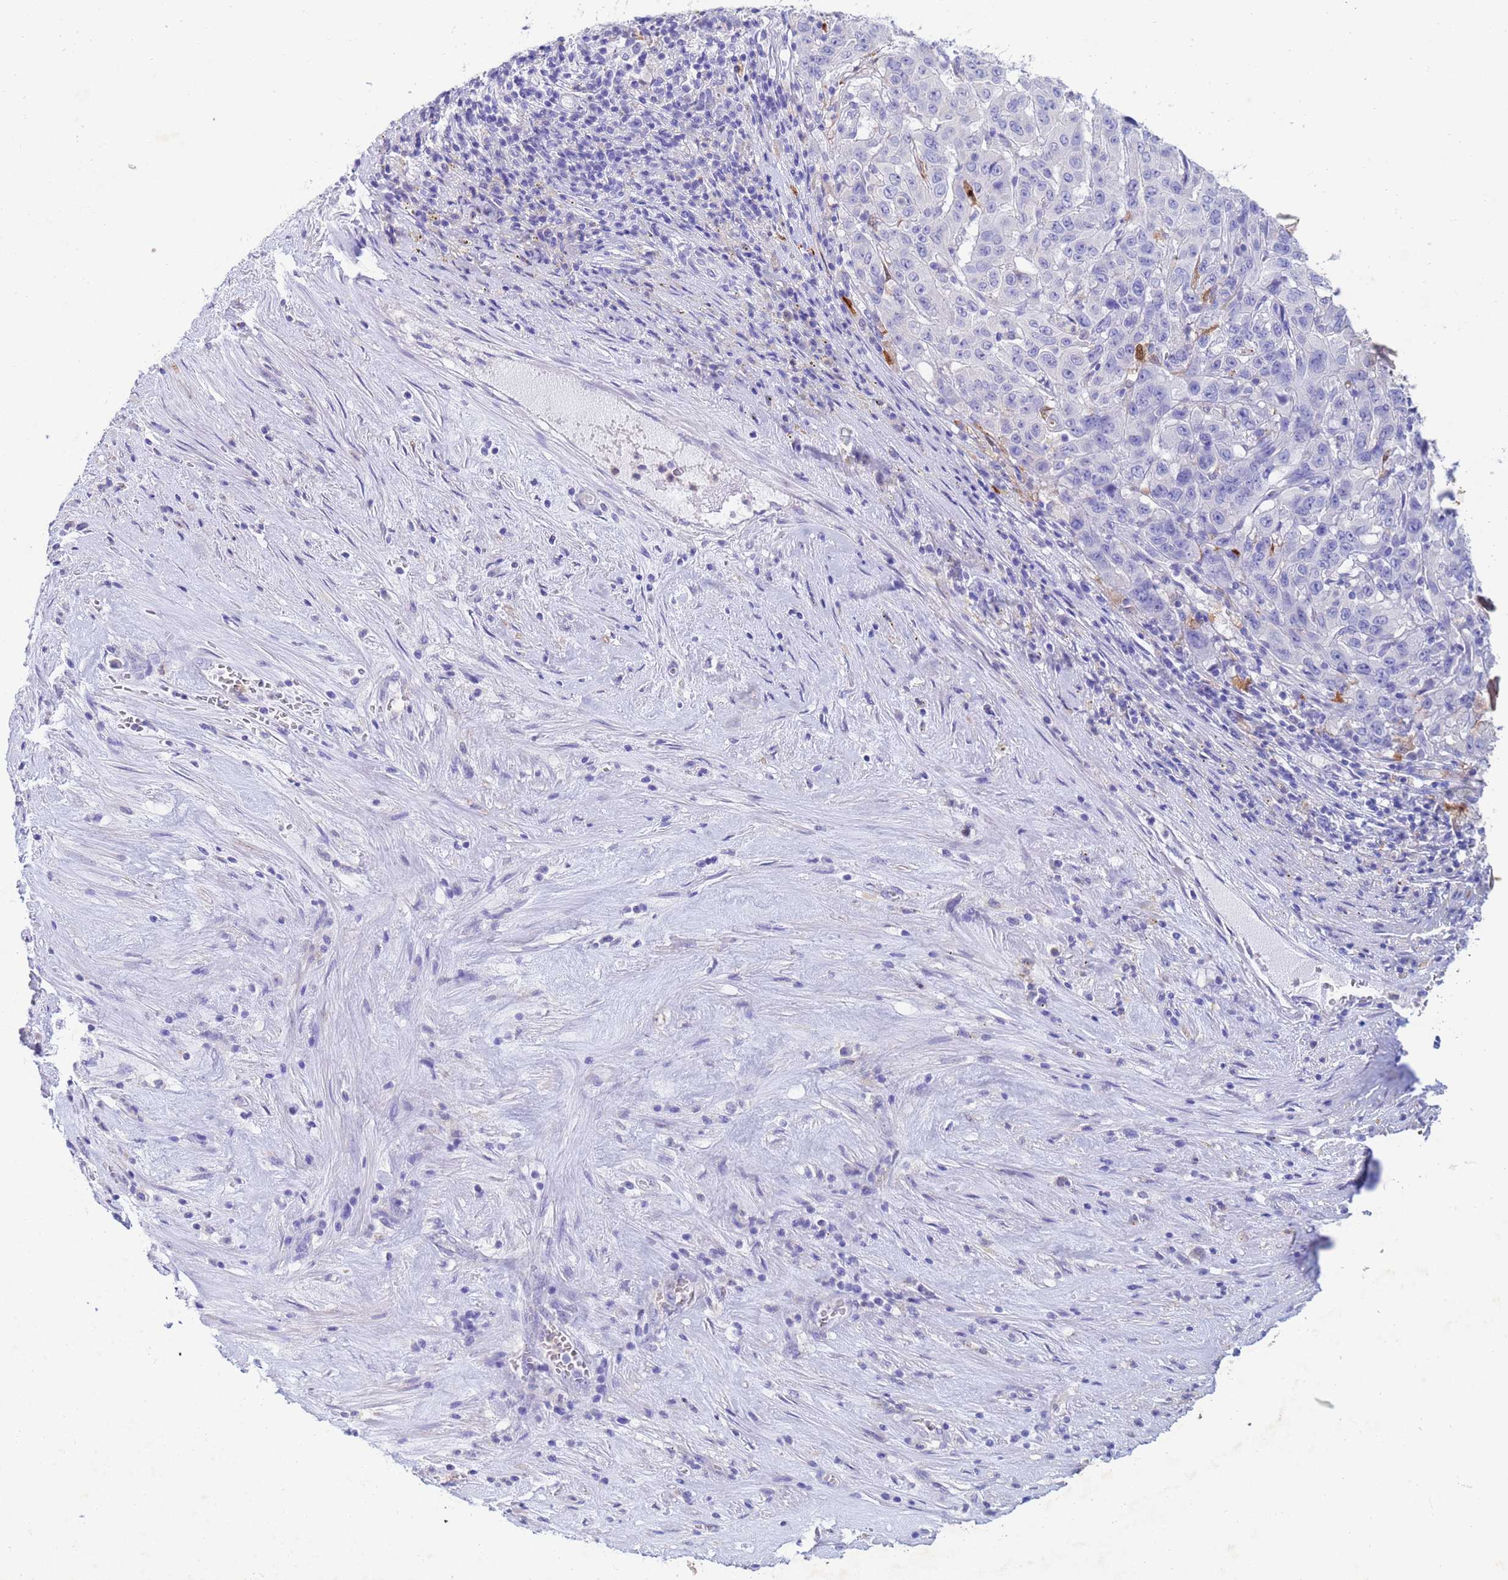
{"staining": {"intensity": "negative", "quantity": "none", "location": "none"}, "tissue": "pancreatic cancer", "cell_type": "Tumor cells", "image_type": "cancer", "snomed": [{"axis": "morphology", "description": "Adenocarcinoma, NOS"}, {"axis": "topography", "description": "Pancreas"}], "caption": "A micrograph of adenocarcinoma (pancreatic) stained for a protein displays no brown staining in tumor cells.", "gene": "CSTB", "patient": {"sex": "male", "age": 63}}